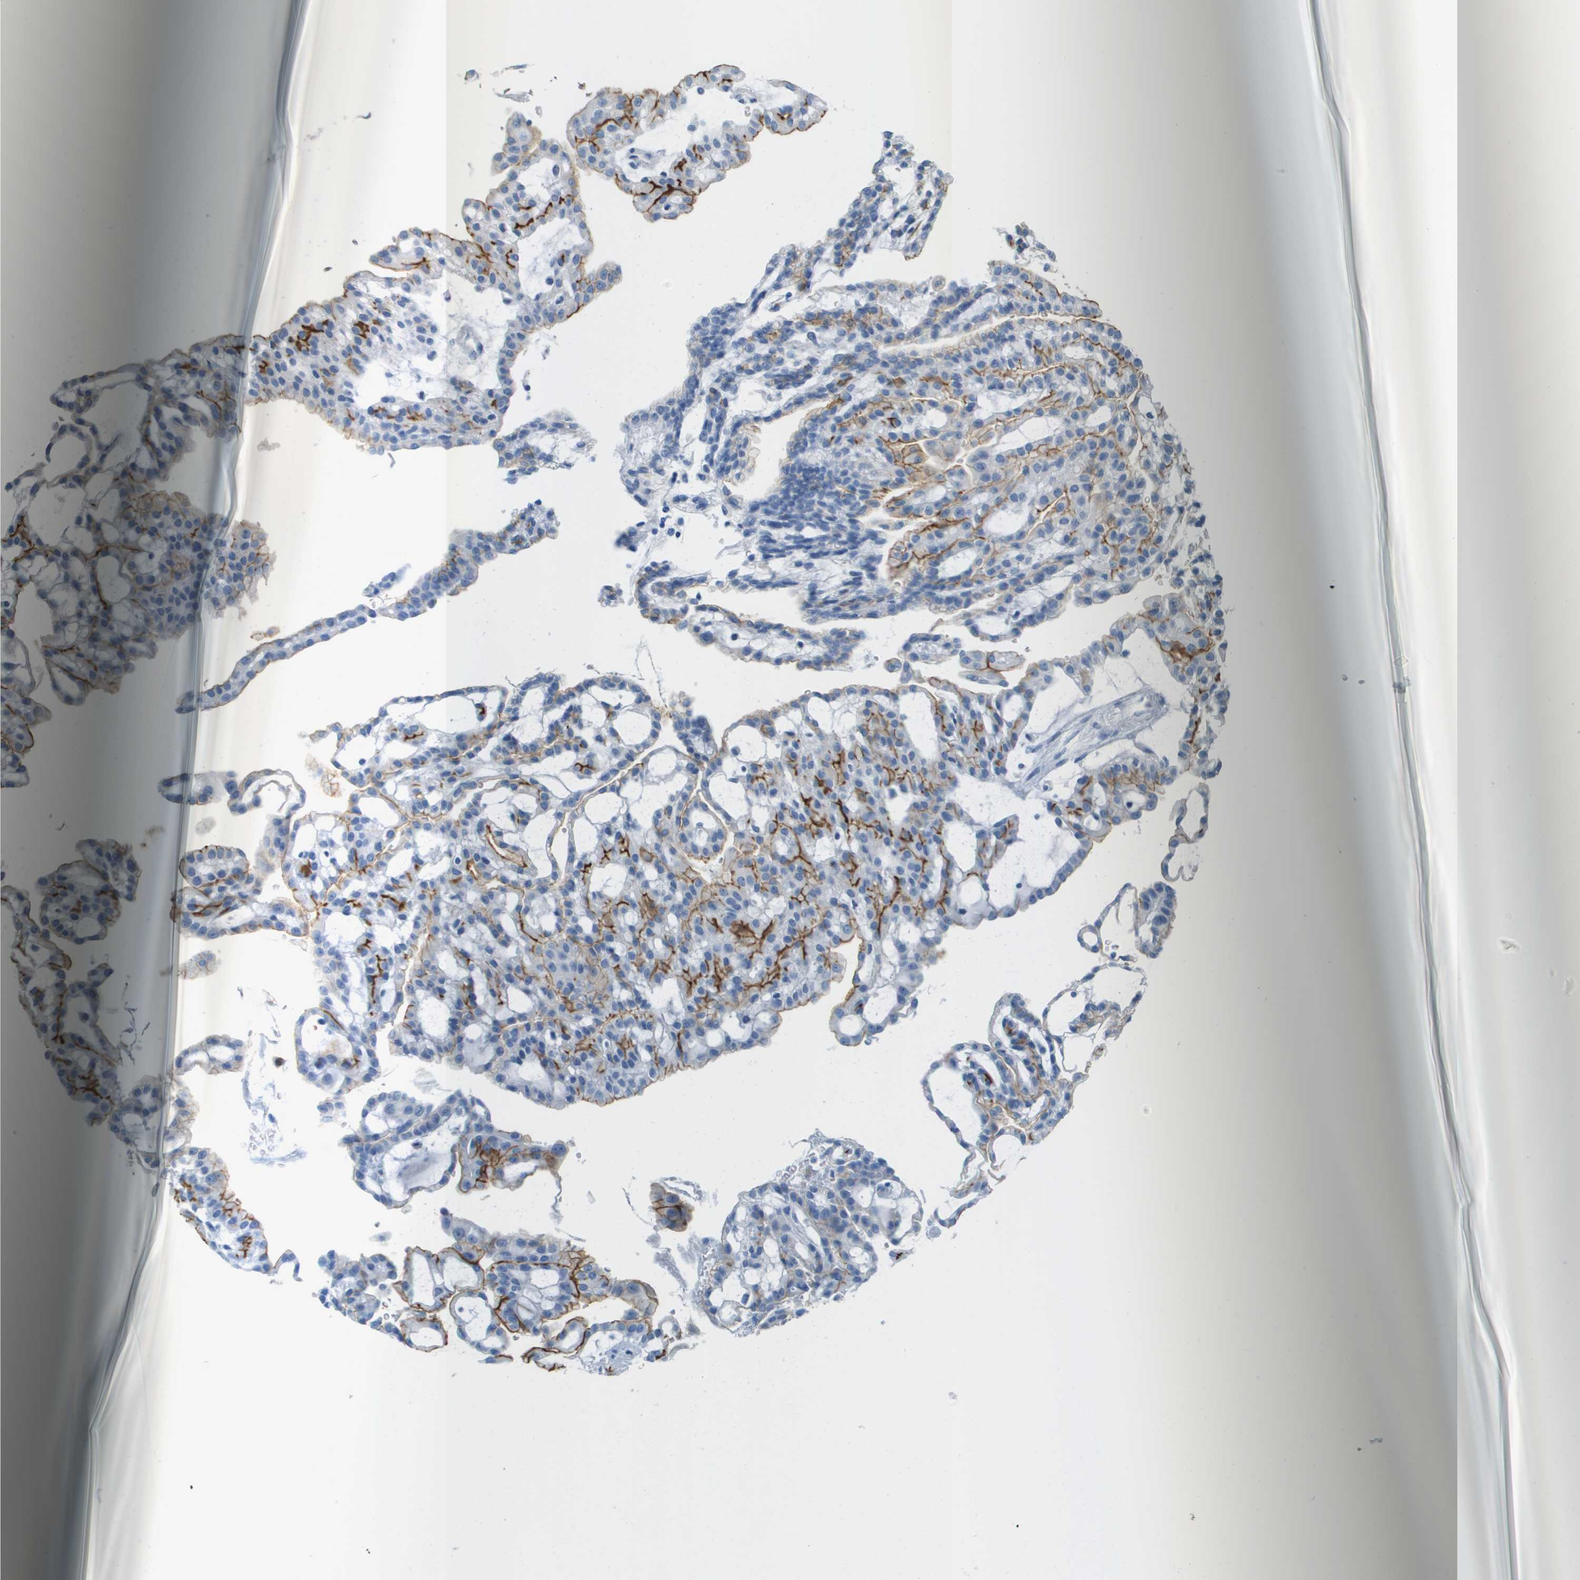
{"staining": {"intensity": "moderate", "quantity": "25%-75%", "location": "cytoplasmic/membranous"}, "tissue": "renal cancer", "cell_type": "Tumor cells", "image_type": "cancer", "snomed": [{"axis": "morphology", "description": "Adenocarcinoma, NOS"}, {"axis": "topography", "description": "Kidney"}], "caption": "Immunohistochemical staining of human renal cancer exhibits medium levels of moderate cytoplasmic/membranous positivity in about 25%-75% of tumor cells.", "gene": "CDHR2", "patient": {"sex": "male", "age": 63}}